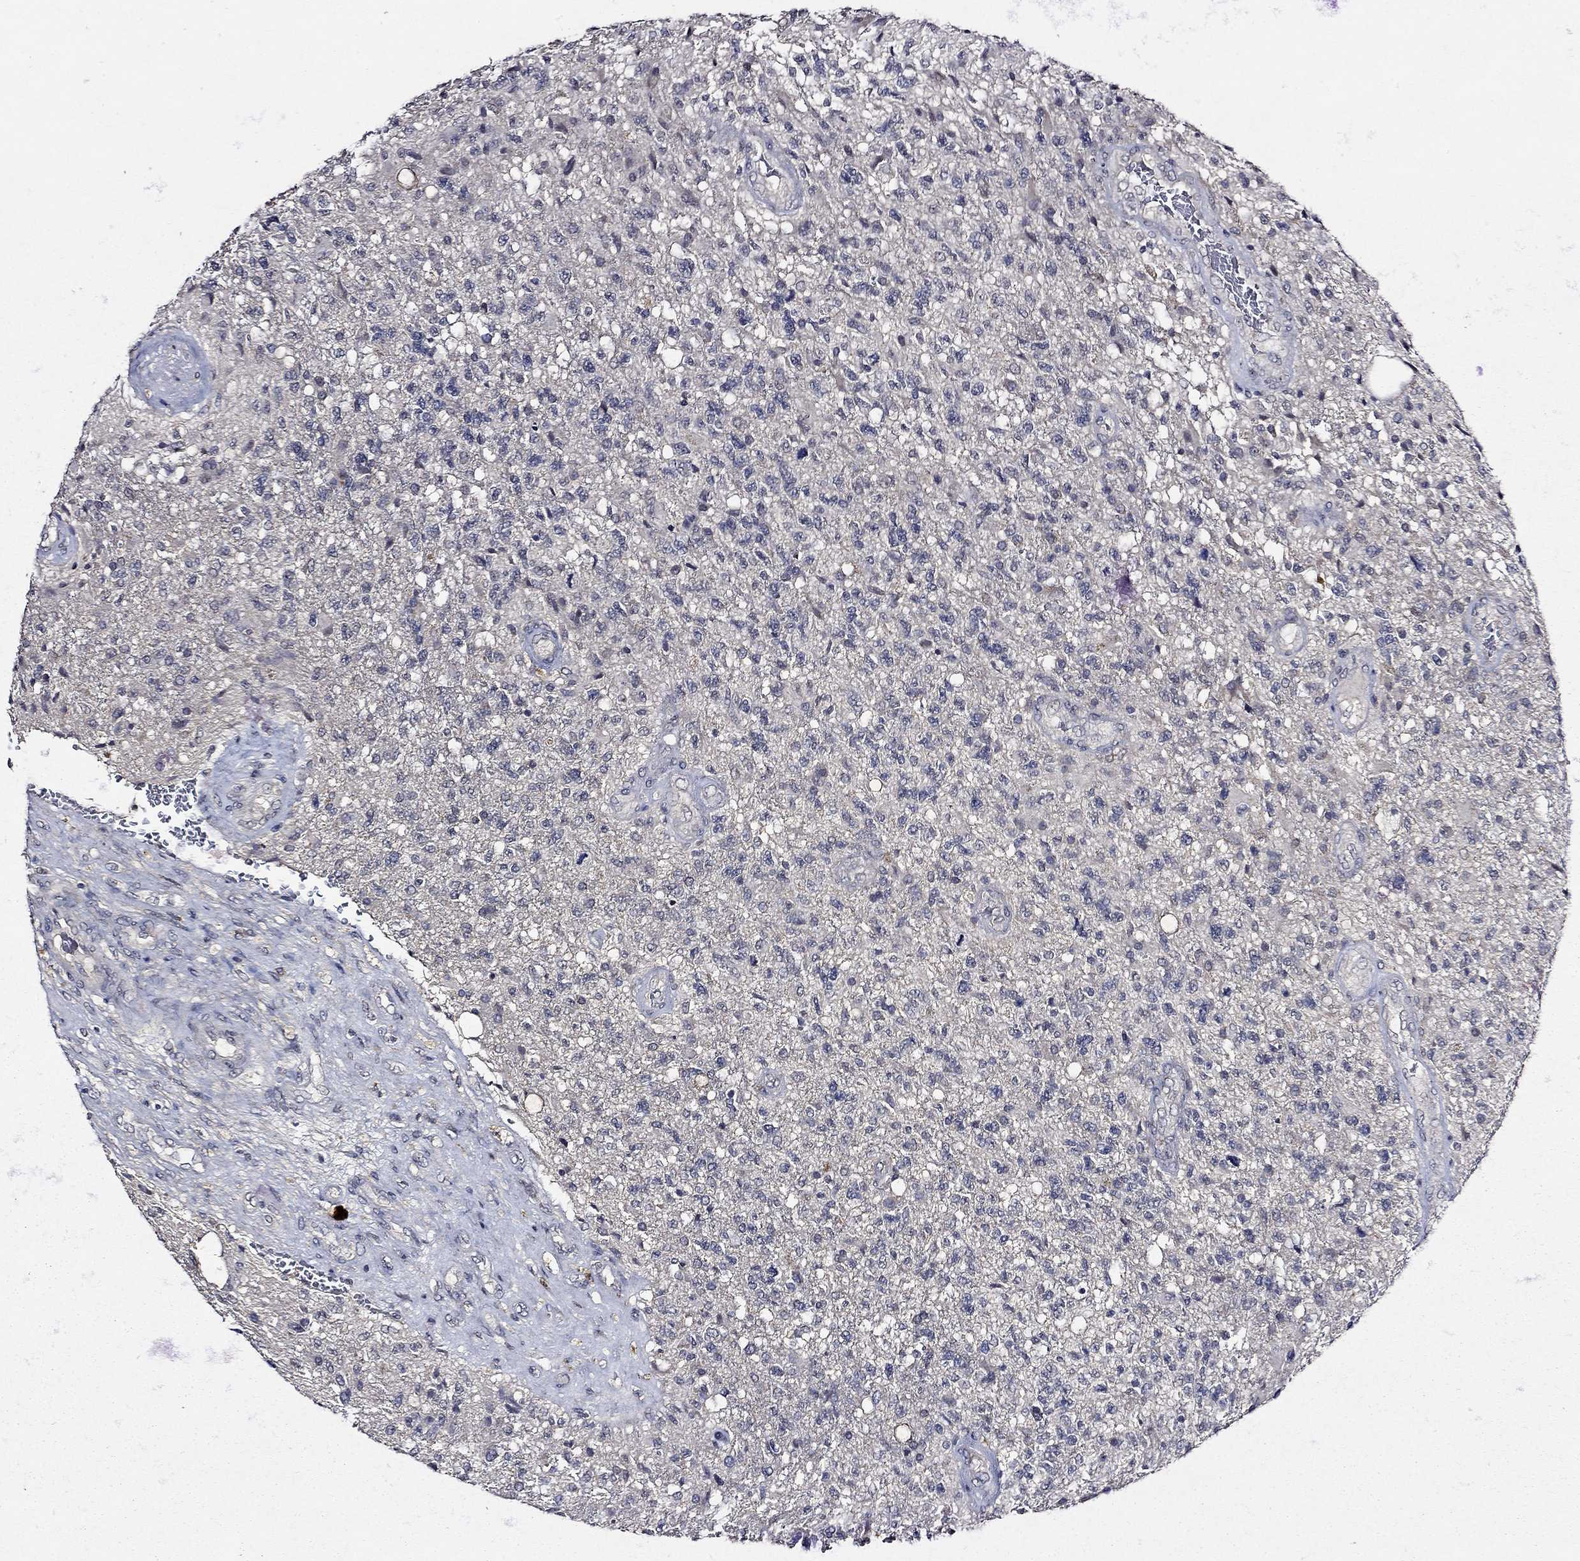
{"staining": {"intensity": "negative", "quantity": "none", "location": "none"}, "tissue": "glioma", "cell_type": "Tumor cells", "image_type": "cancer", "snomed": [{"axis": "morphology", "description": "Glioma, malignant, High grade"}, {"axis": "topography", "description": "Brain"}], "caption": "Micrograph shows no protein staining in tumor cells of glioma tissue. Nuclei are stained in blue.", "gene": "ESR2", "patient": {"sex": "male", "age": 56}}